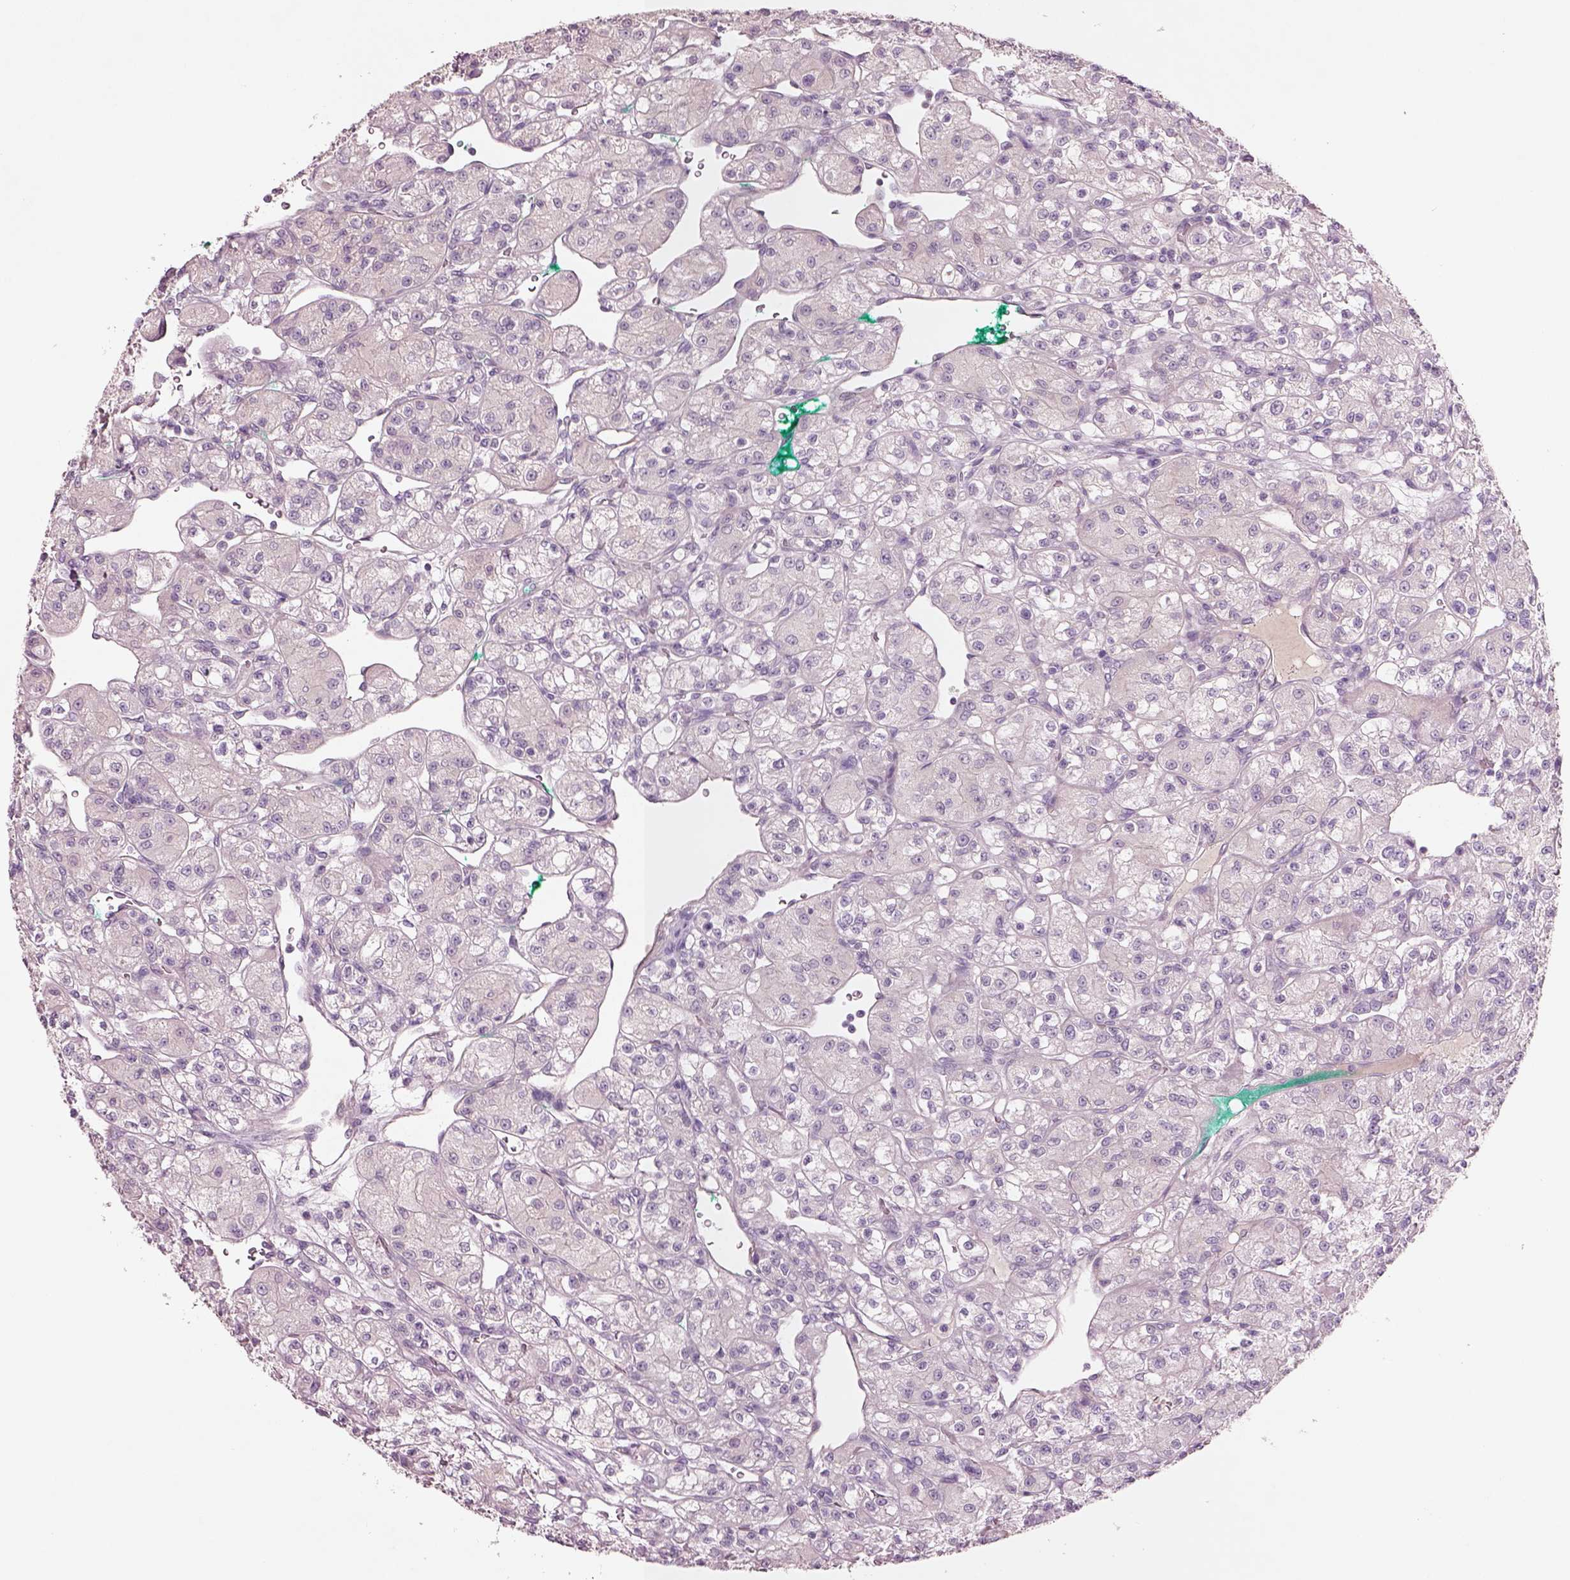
{"staining": {"intensity": "negative", "quantity": "none", "location": "none"}, "tissue": "renal cancer", "cell_type": "Tumor cells", "image_type": "cancer", "snomed": [{"axis": "morphology", "description": "Adenocarcinoma, NOS"}, {"axis": "topography", "description": "Kidney"}], "caption": "Protein analysis of renal cancer (adenocarcinoma) displays no significant staining in tumor cells.", "gene": "DUOXA2", "patient": {"sex": "female", "age": 70}}